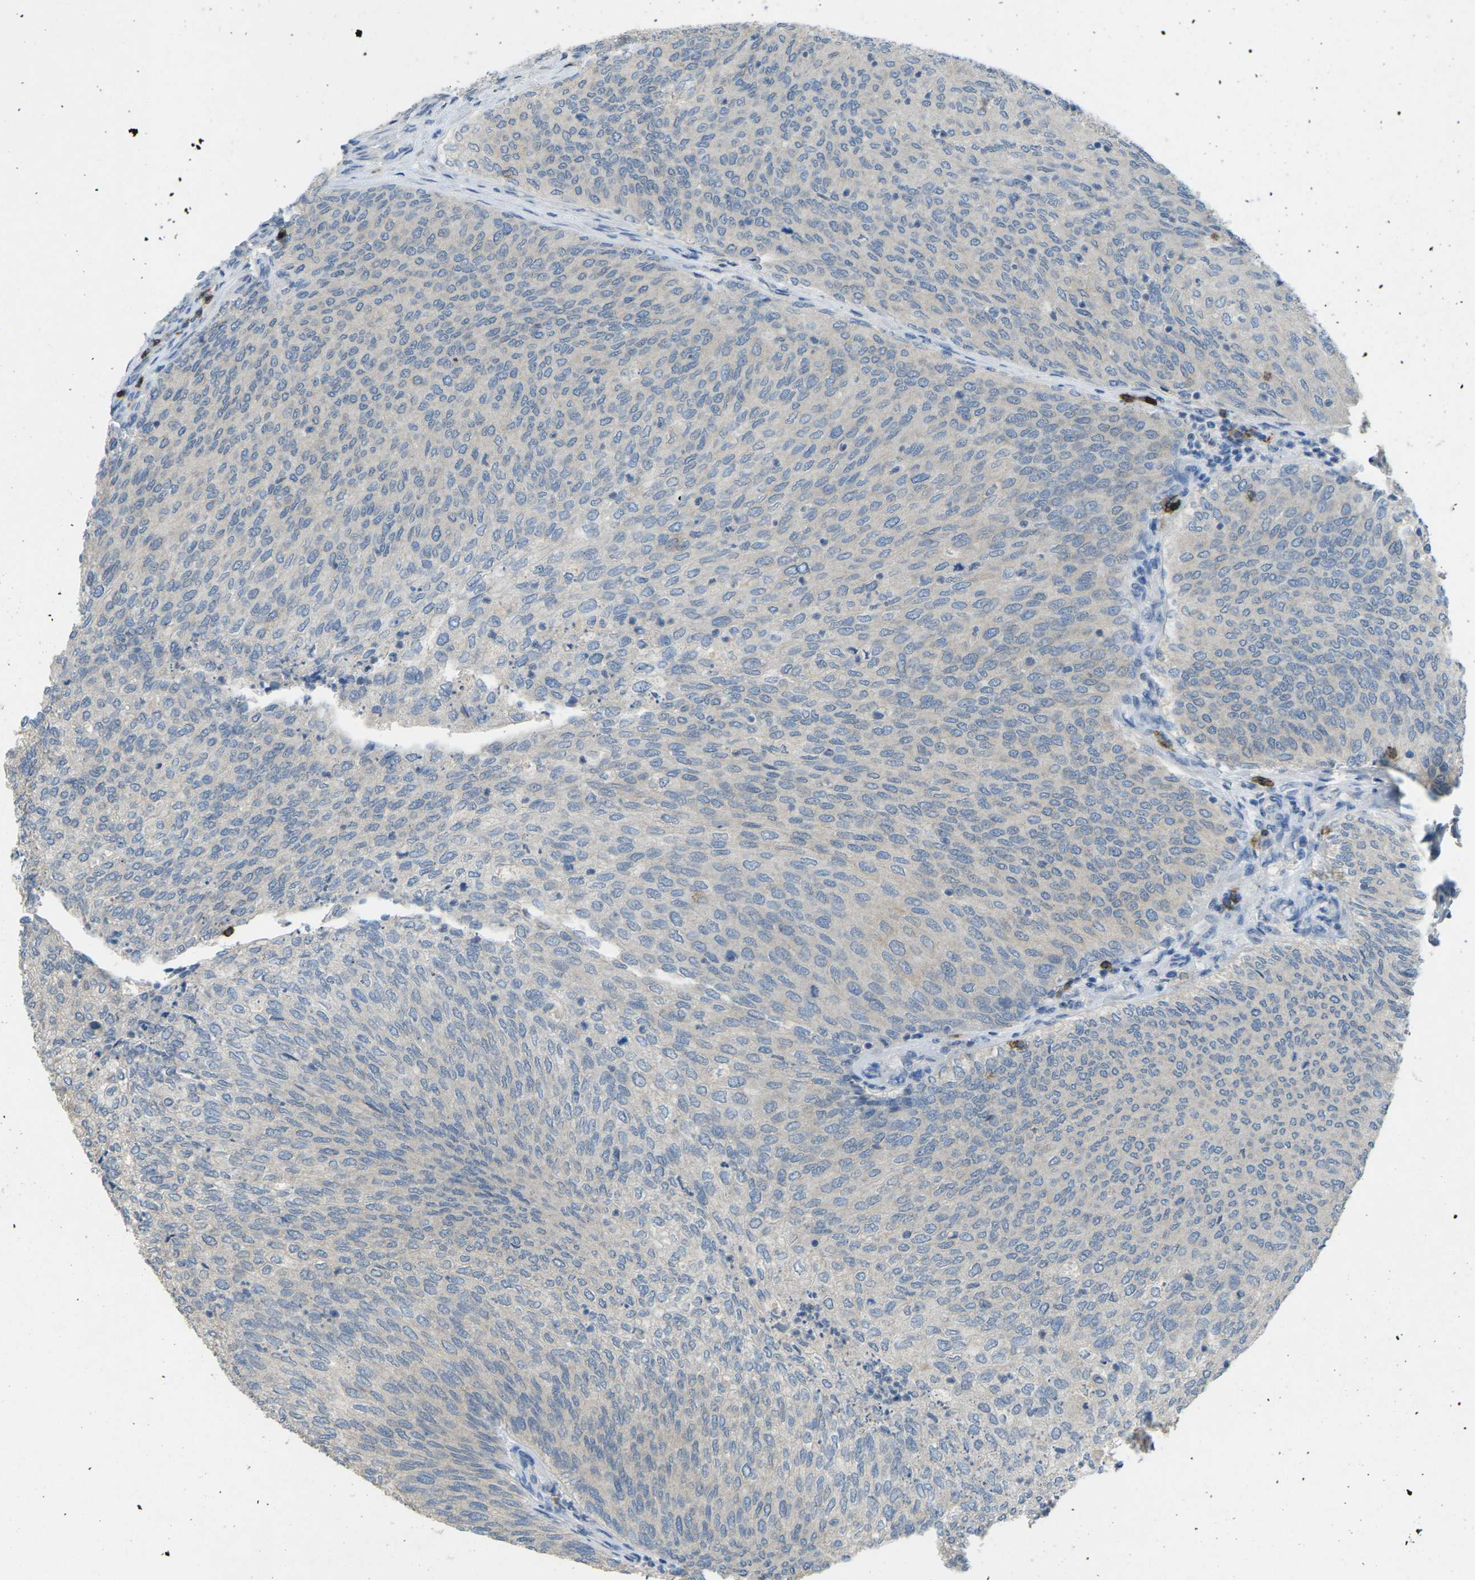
{"staining": {"intensity": "negative", "quantity": "none", "location": "none"}, "tissue": "urothelial cancer", "cell_type": "Tumor cells", "image_type": "cancer", "snomed": [{"axis": "morphology", "description": "Urothelial carcinoma, Low grade"}, {"axis": "topography", "description": "Urinary bladder"}], "caption": "Immunohistochemistry micrograph of urothelial cancer stained for a protein (brown), which displays no expression in tumor cells.", "gene": "CD19", "patient": {"sex": "female", "age": 79}}